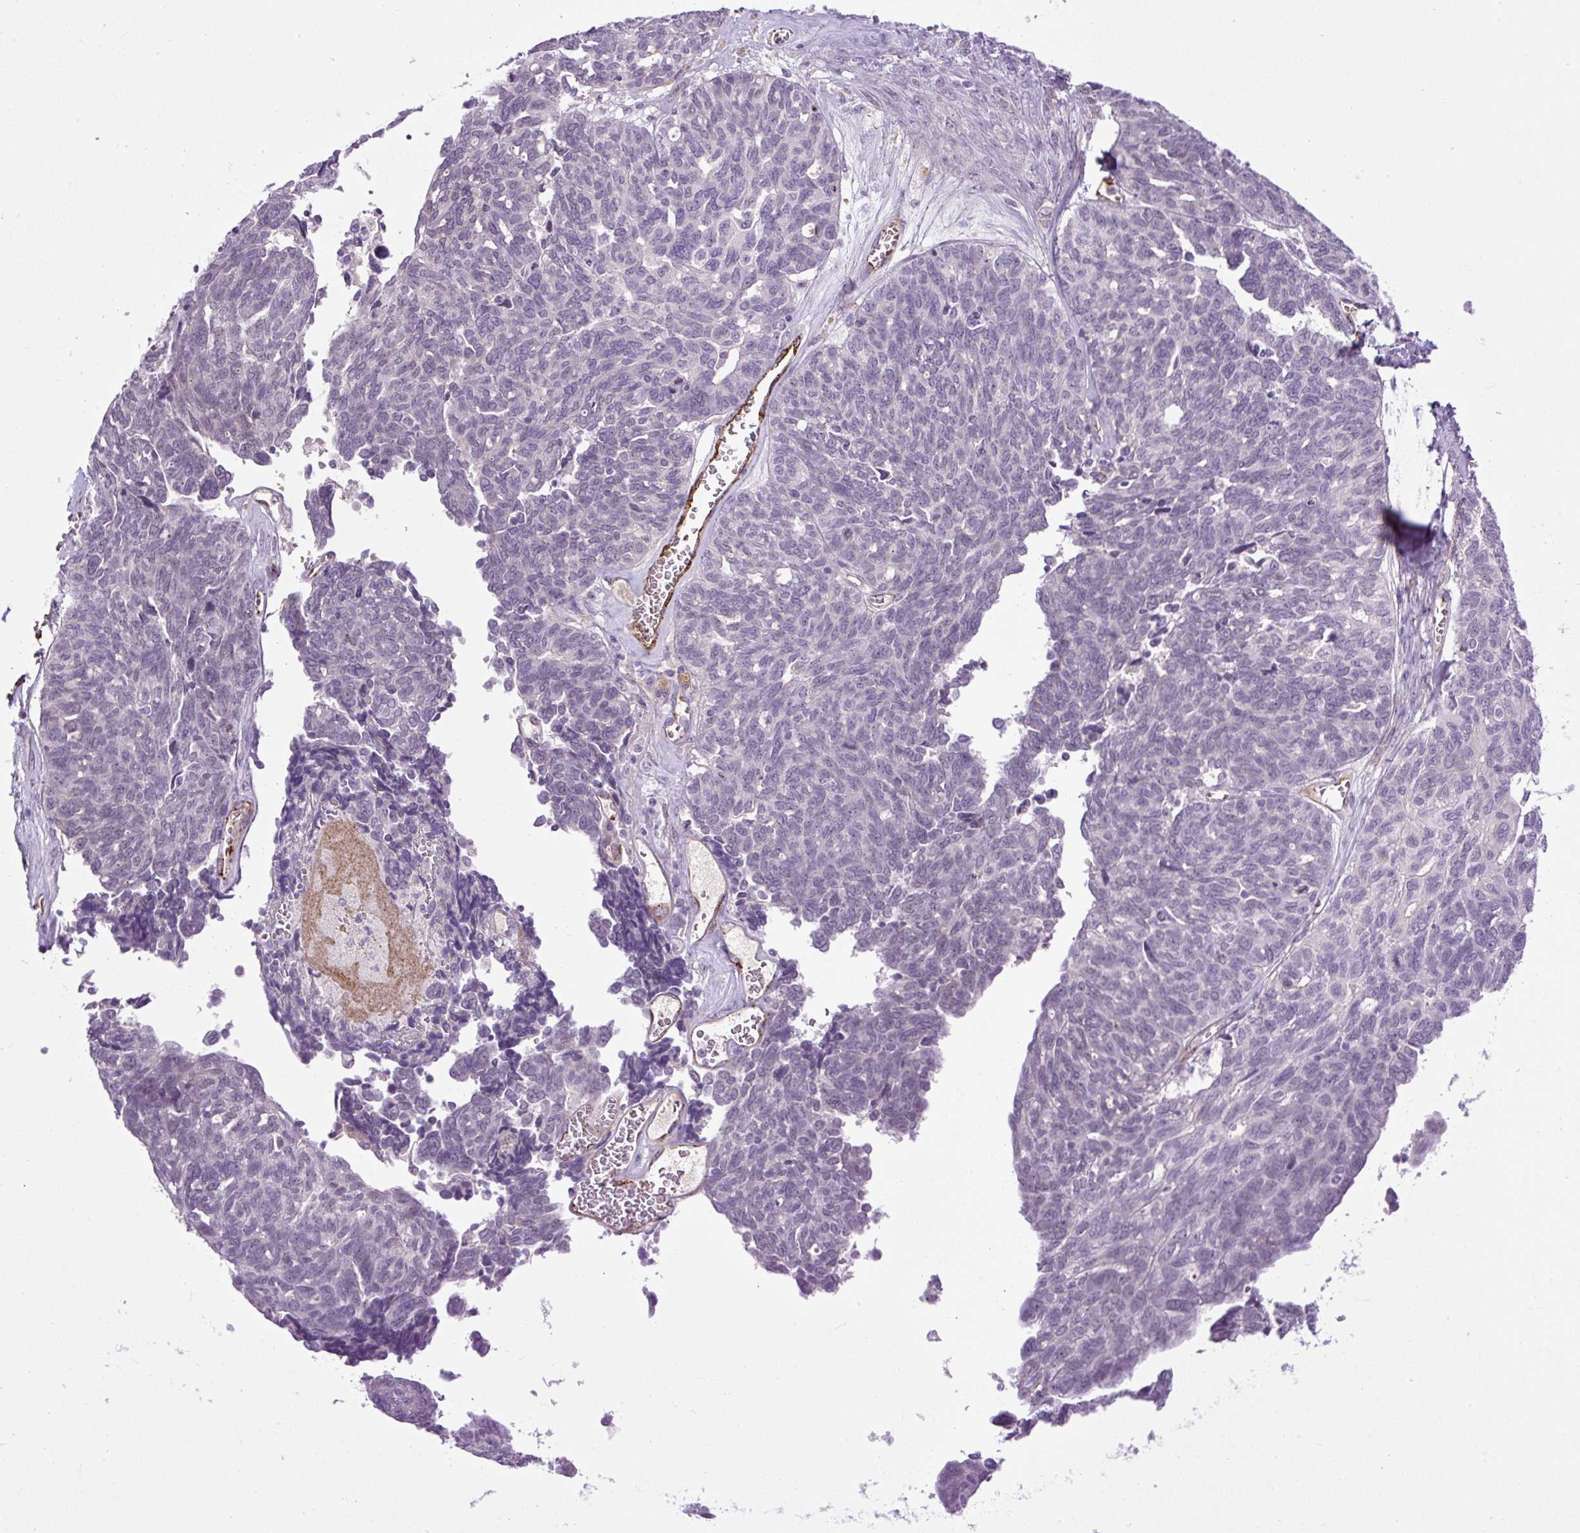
{"staining": {"intensity": "negative", "quantity": "none", "location": "none"}, "tissue": "ovarian cancer", "cell_type": "Tumor cells", "image_type": "cancer", "snomed": [{"axis": "morphology", "description": "Cystadenocarcinoma, serous, NOS"}, {"axis": "topography", "description": "Ovary"}], "caption": "Immunohistochemistry (IHC) histopathology image of human ovarian cancer stained for a protein (brown), which reveals no staining in tumor cells.", "gene": "LEFTY2", "patient": {"sex": "female", "age": 79}}